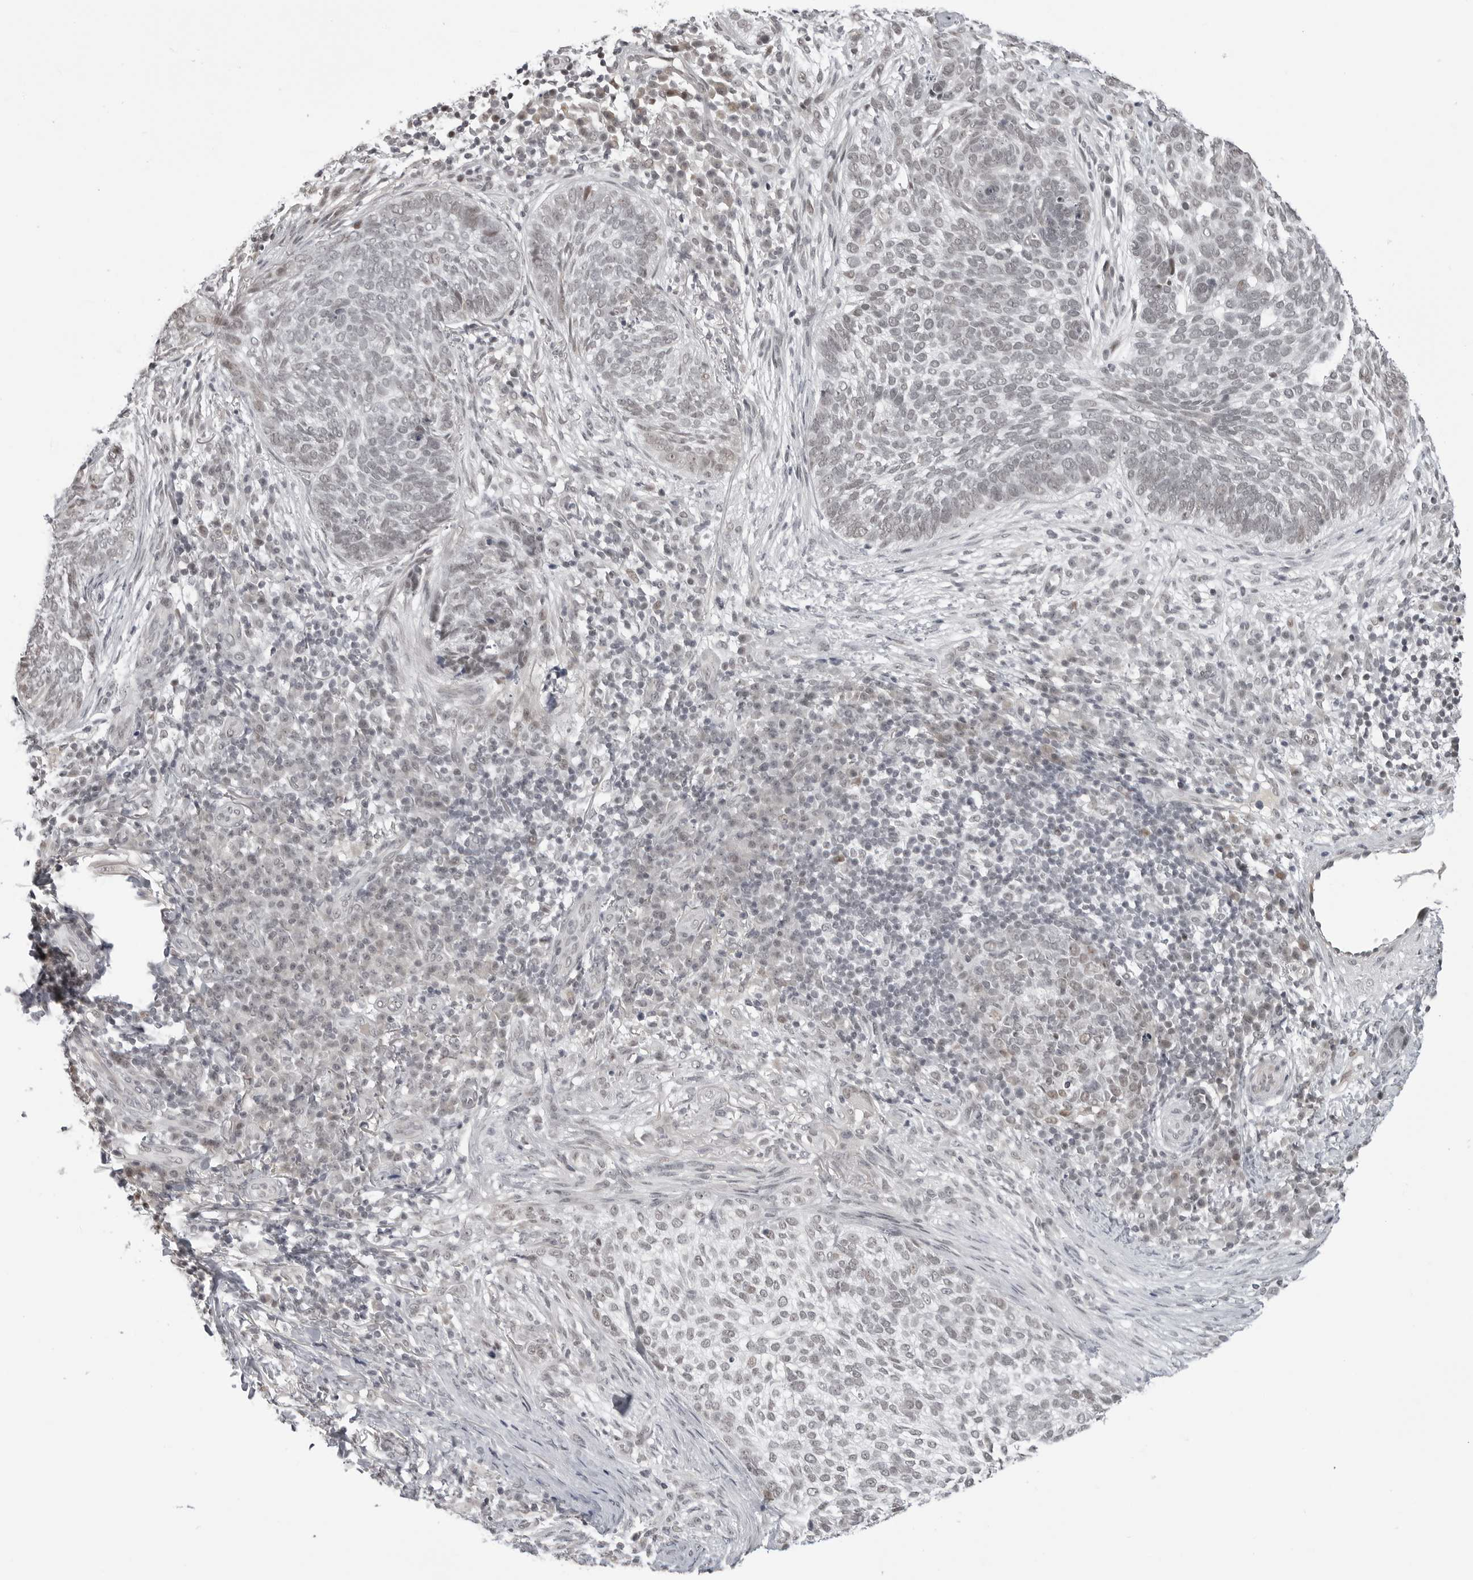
{"staining": {"intensity": "negative", "quantity": "none", "location": "none"}, "tissue": "skin cancer", "cell_type": "Tumor cells", "image_type": "cancer", "snomed": [{"axis": "morphology", "description": "Basal cell carcinoma"}, {"axis": "topography", "description": "Skin"}], "caption": "Tumor cells show no significant protein staining in skin cancer. The staining was performed using DAB (3,3'-diaminobenzidine) to visualize the protein expression in brown, while the nuclei were stained in blue with hematoxylin (Magnification: 20x).", "gene": "PHF3", "patient": {"sex": "female", "age": 64}}